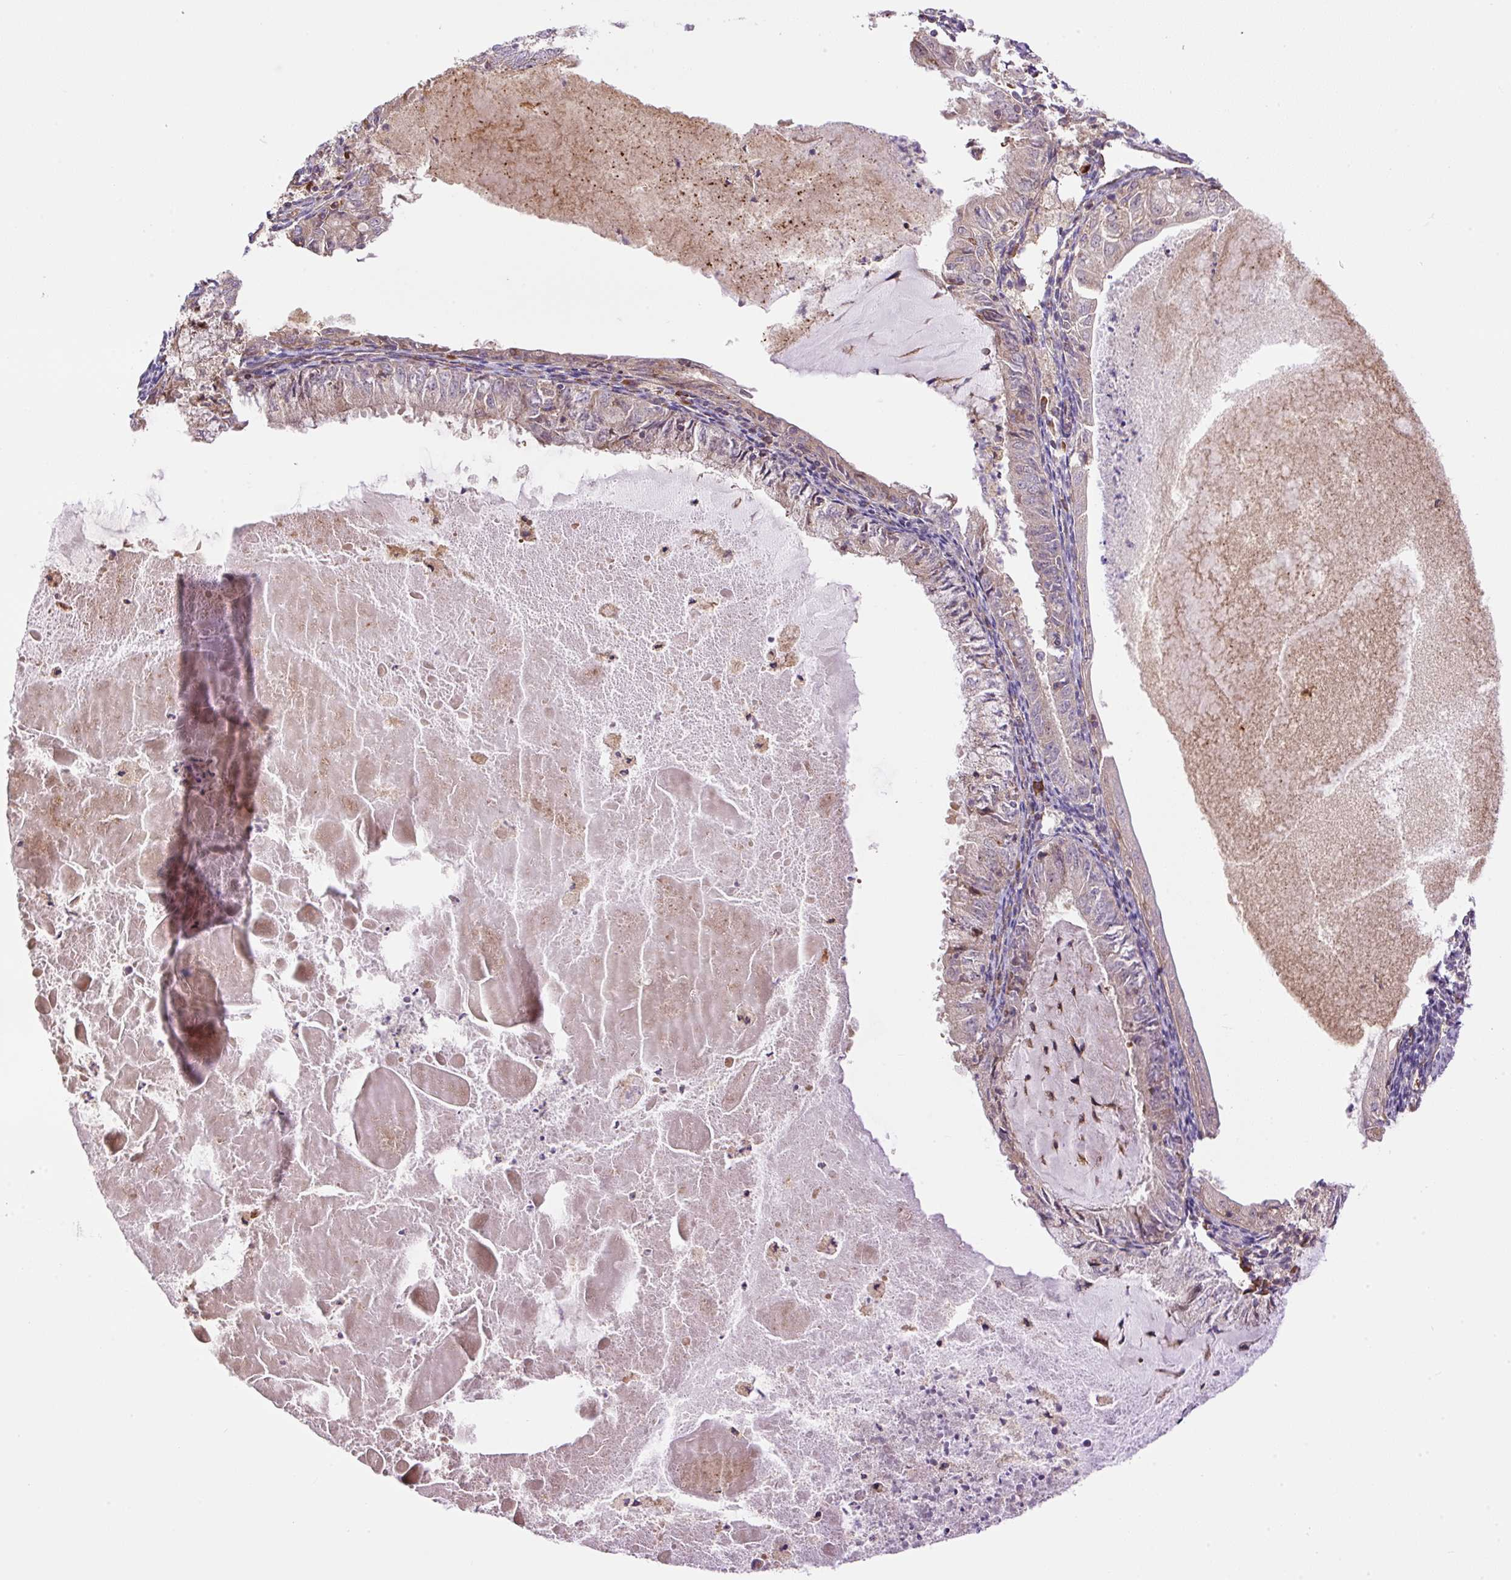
{"staining": {"intensity": "weak", "quantity": "25%-75%", "location": "cytoplasmic/membranous"}, "tissue": "endometrial cancer", "cell_type": "Tumor cells", "image_type": "cancer", "snomed": [{"axis": "morphology", "description": "Adenocarcinoma, NOS"}, {"axis": "topography", "description": "Endometrium"}], "caption": "The image reveals staining of endometrial adenocarcinoma, revealing weak cytoplasmic/membranous protein expression (brown color) within tumor cells.", "gene": "PPME1", "patient": {"sex": "female", "age": 57}}